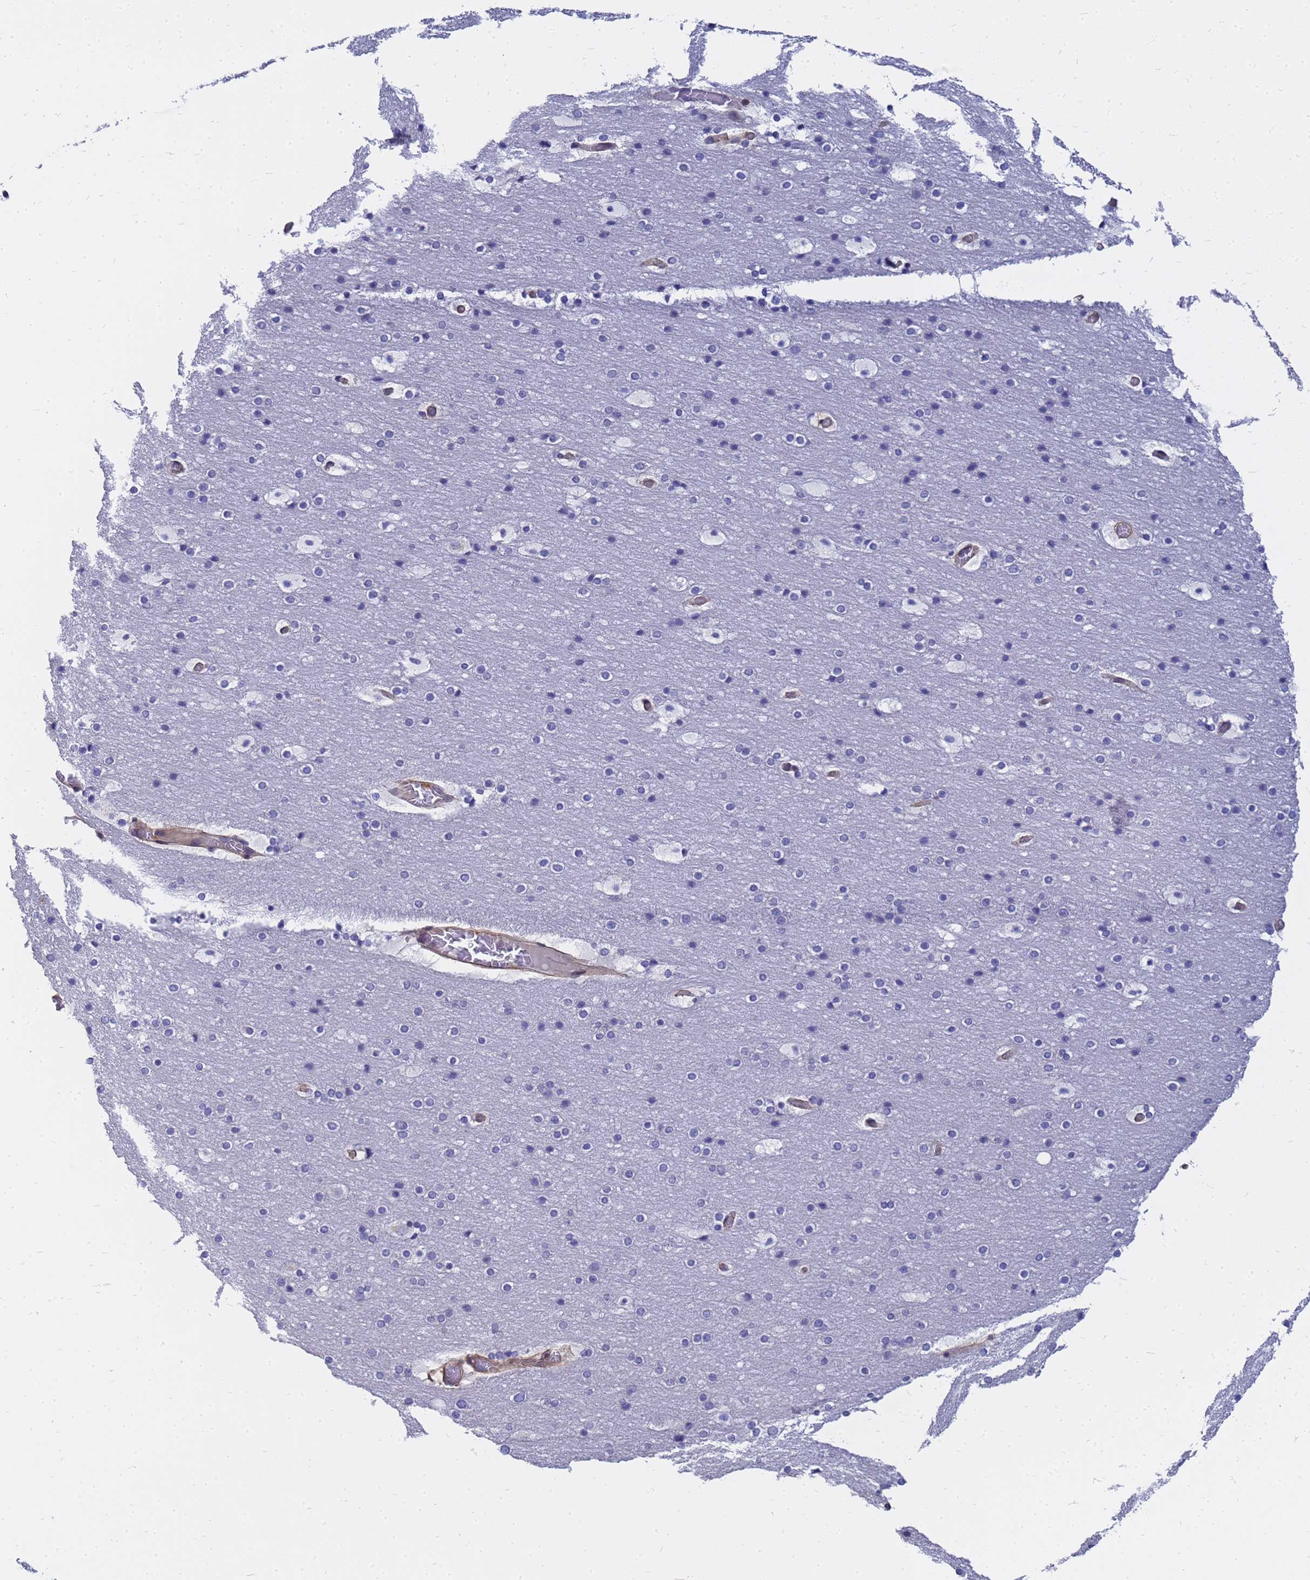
{"staining": {"intensity": "weak", "quantity": "<25%", "location": "cytoplasmic/membranous"}, "tissue": "cerebral cortex", "cell_type": "Endothelial cells", "image_type": "normal", "snomed": [{"axis": "morphology", "description": "Normal tissue, NOS"}, {"axis": "topography", "description": "Cerebral cortex"}], "caption": "IHC of unremarkable human cerebral cortex exhibits no positivity in endothelial cells. Nuclei are stained in blue.", "gene": "FAM166B", "patient": {"sex": "male", "age": 57}}